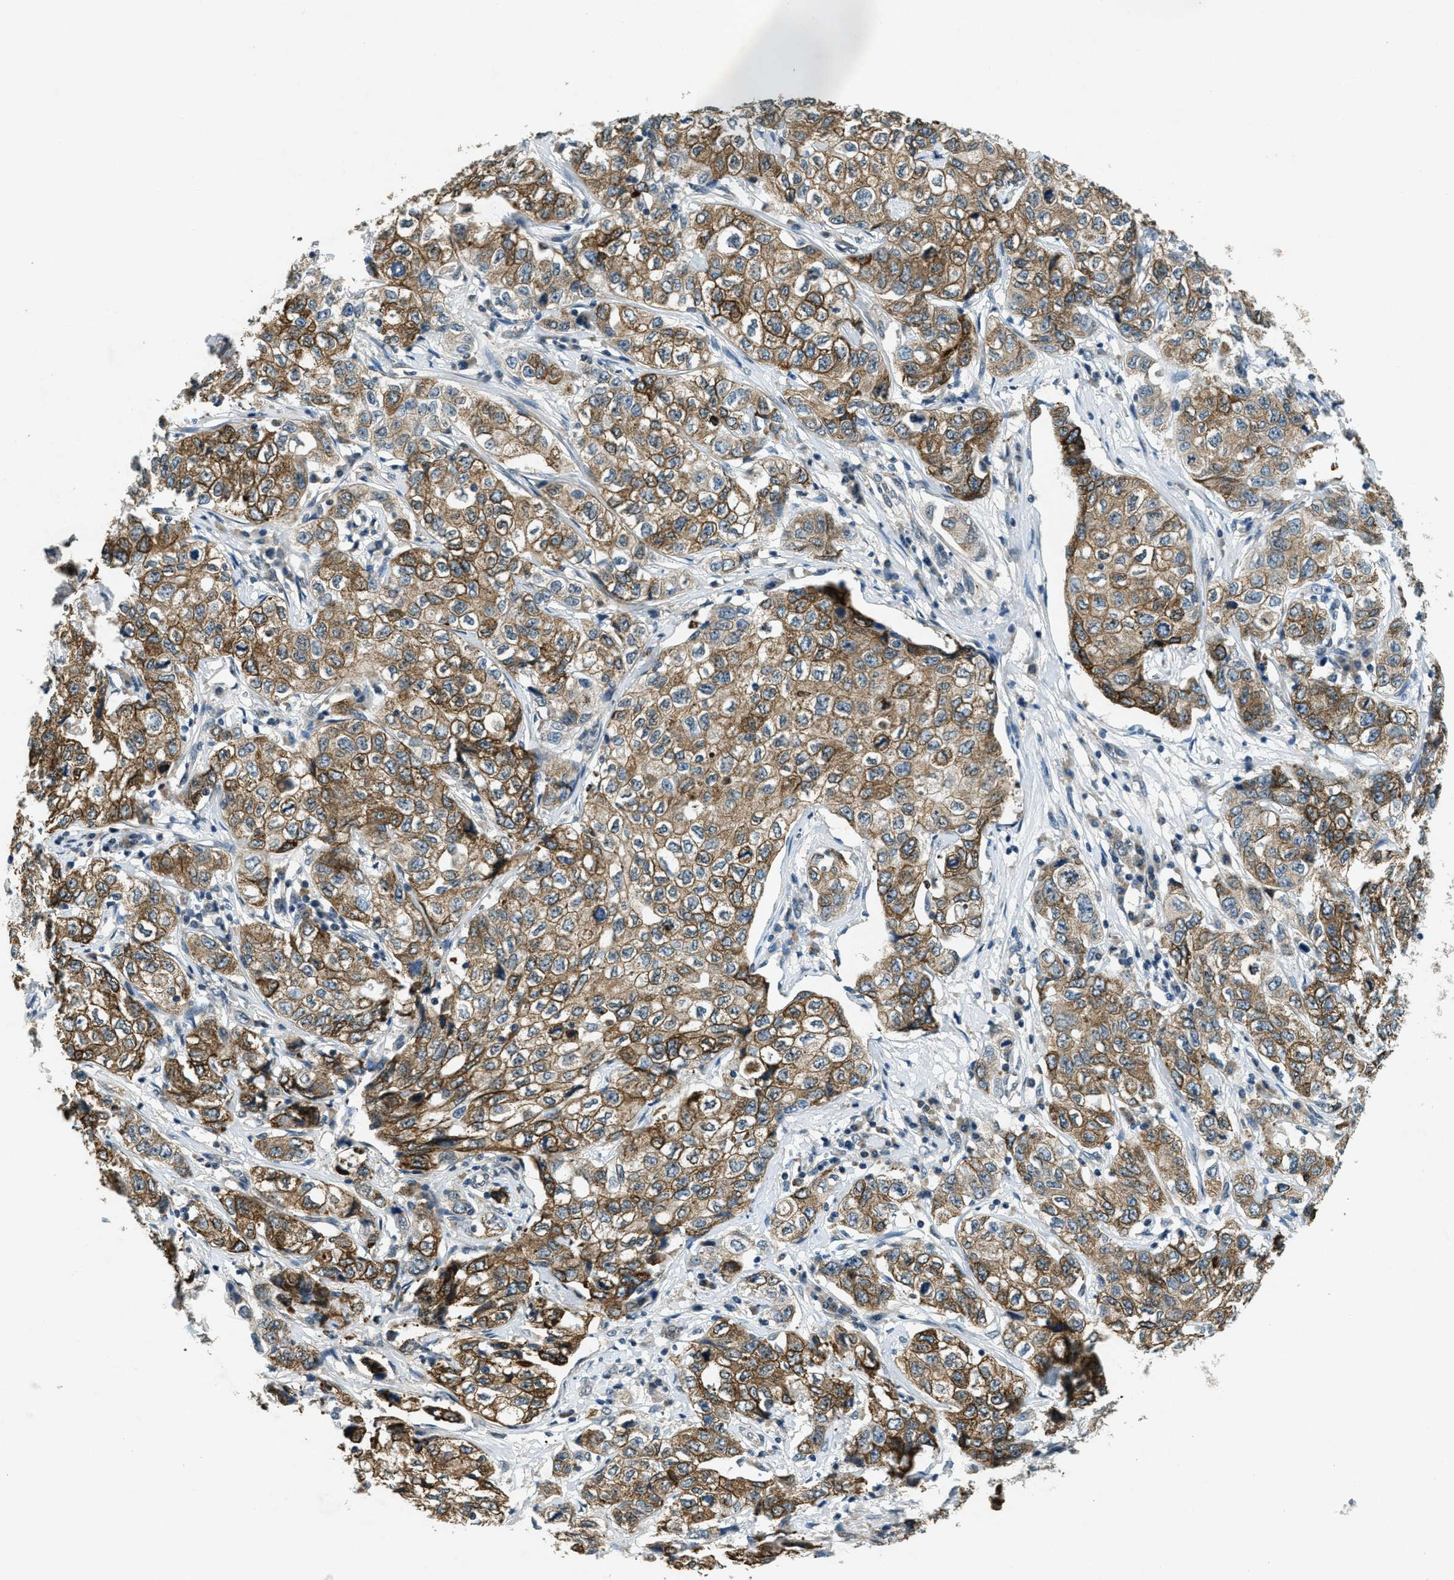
{"staining": {"intensity": "moderate", "quantity": ">75%", "location": "cytoplasmic/membranous"}, "tissue": "stomach cancer", "cell_type": "Tumor cells", "image_type": "cancer", "snomed": [{"axis": "morphology", "description": "Adenocarcinoma, NOS"}, {"axis": "topography", "description": "Stomach"}], "caption": "An immunohistochemistry micrograph of neoplastic tissue is shown. Protein staining in brown shows moderate cytoplasmic/membranous positivity in stomach adenocarcinoma within tumor cells.", "gene": "RAB3D", "patient": {"sex": "male", "age": 48}}